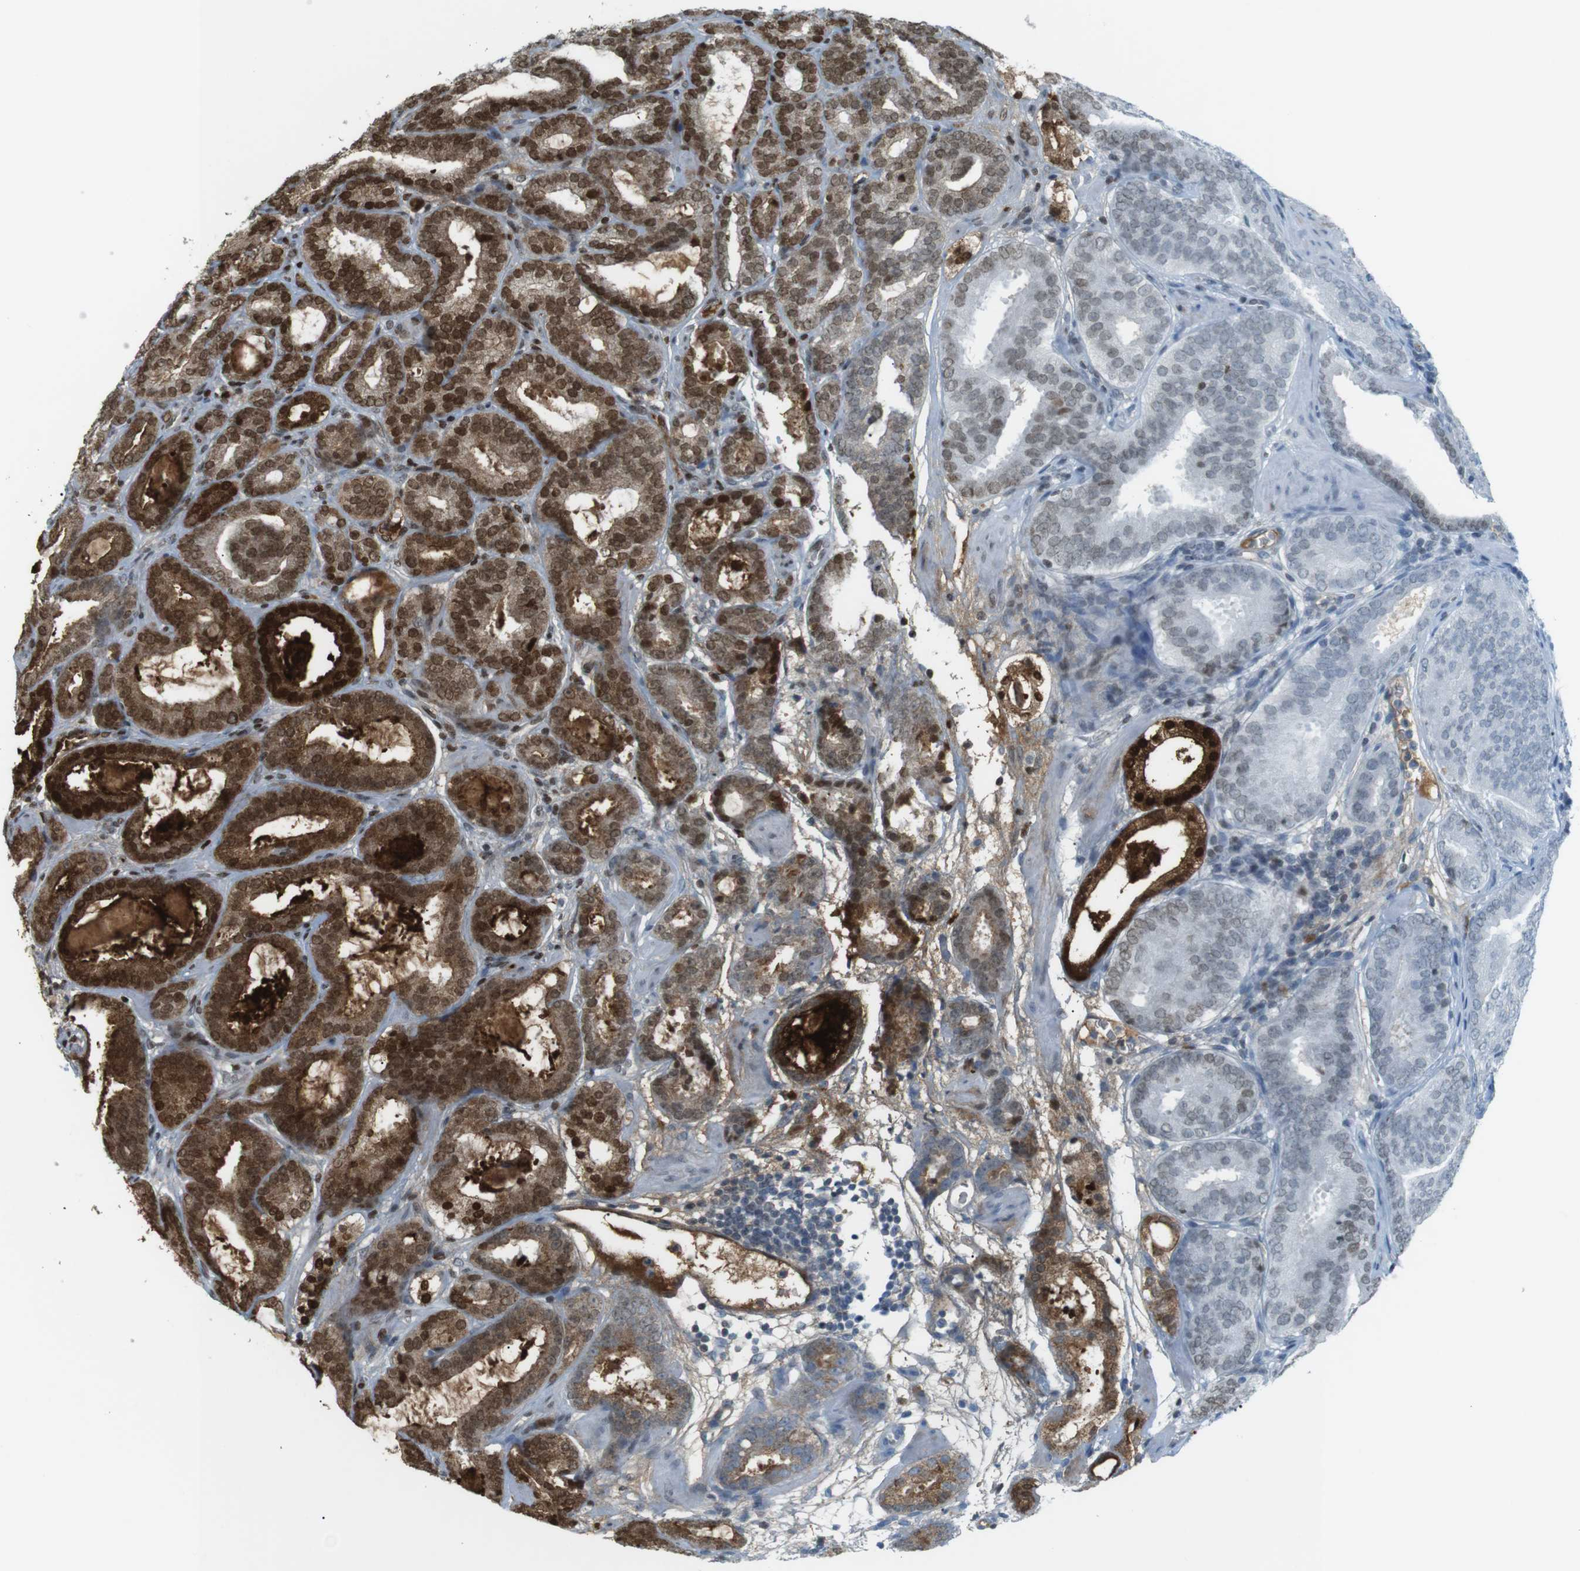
{"staining": {"intensity": "strong", "quantity": "25%-75%", "location": "cytoplasmic/membranous,nuclear"}, "tissue": "prostate cancer", "cell_type": "Tumor cells", "image_type": "cancer", "snomed": [{"axis": "morphology", "description": "Adenocarcinoma, Low grade"}, {"axis": "topography", "description": "Prostate"}], "caption": "Immunohistochemical staining of human low-grade adenocarcinoma (prostate) exhibits high levels of strong cytoplasmic/membranous and nuclear protein positivity in about 25%-75% of tumor cells.", "gene": "AZGP1", "patient": {"sex": "male", "age": 69}}